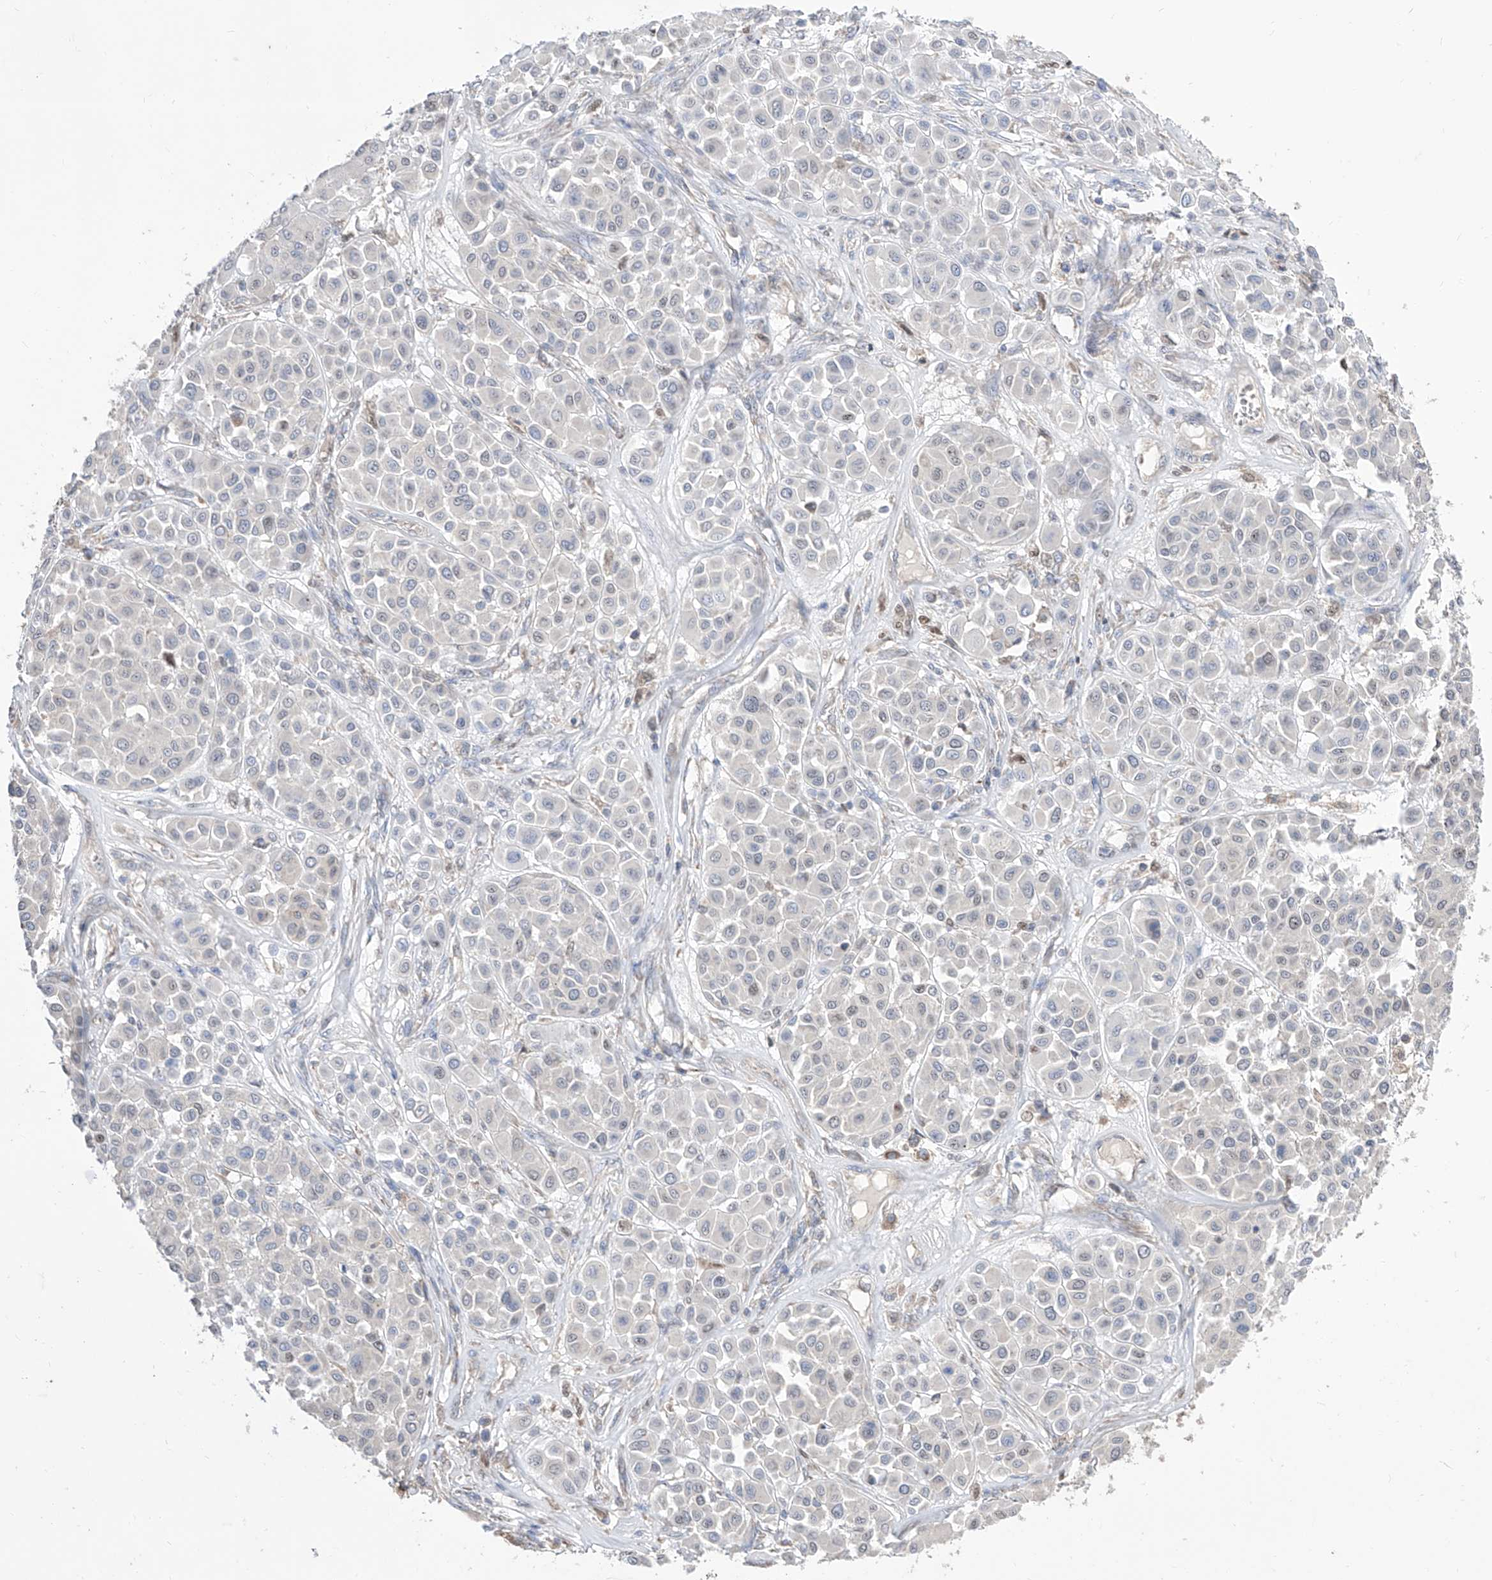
{"staining": {"intensity": "negative", "quantity": "none", "location": "none"}, "tissue": "melanoma", "cell_type": "Tumor cells", "image_type": "cancer", "snomed": [{"axis": "morphology", "description": "Malignant melanoma, Metastatic site"}, {"axis": "topography", "description": "Soft tissue"}], "caption": "Immunohistochemistry image of human malignant melanoma (metastatic site) stained for a protein (brown), which shows no staining in tumor cells.", "gene": "BROX", "patient": {"sex": "male", "age": 41}}